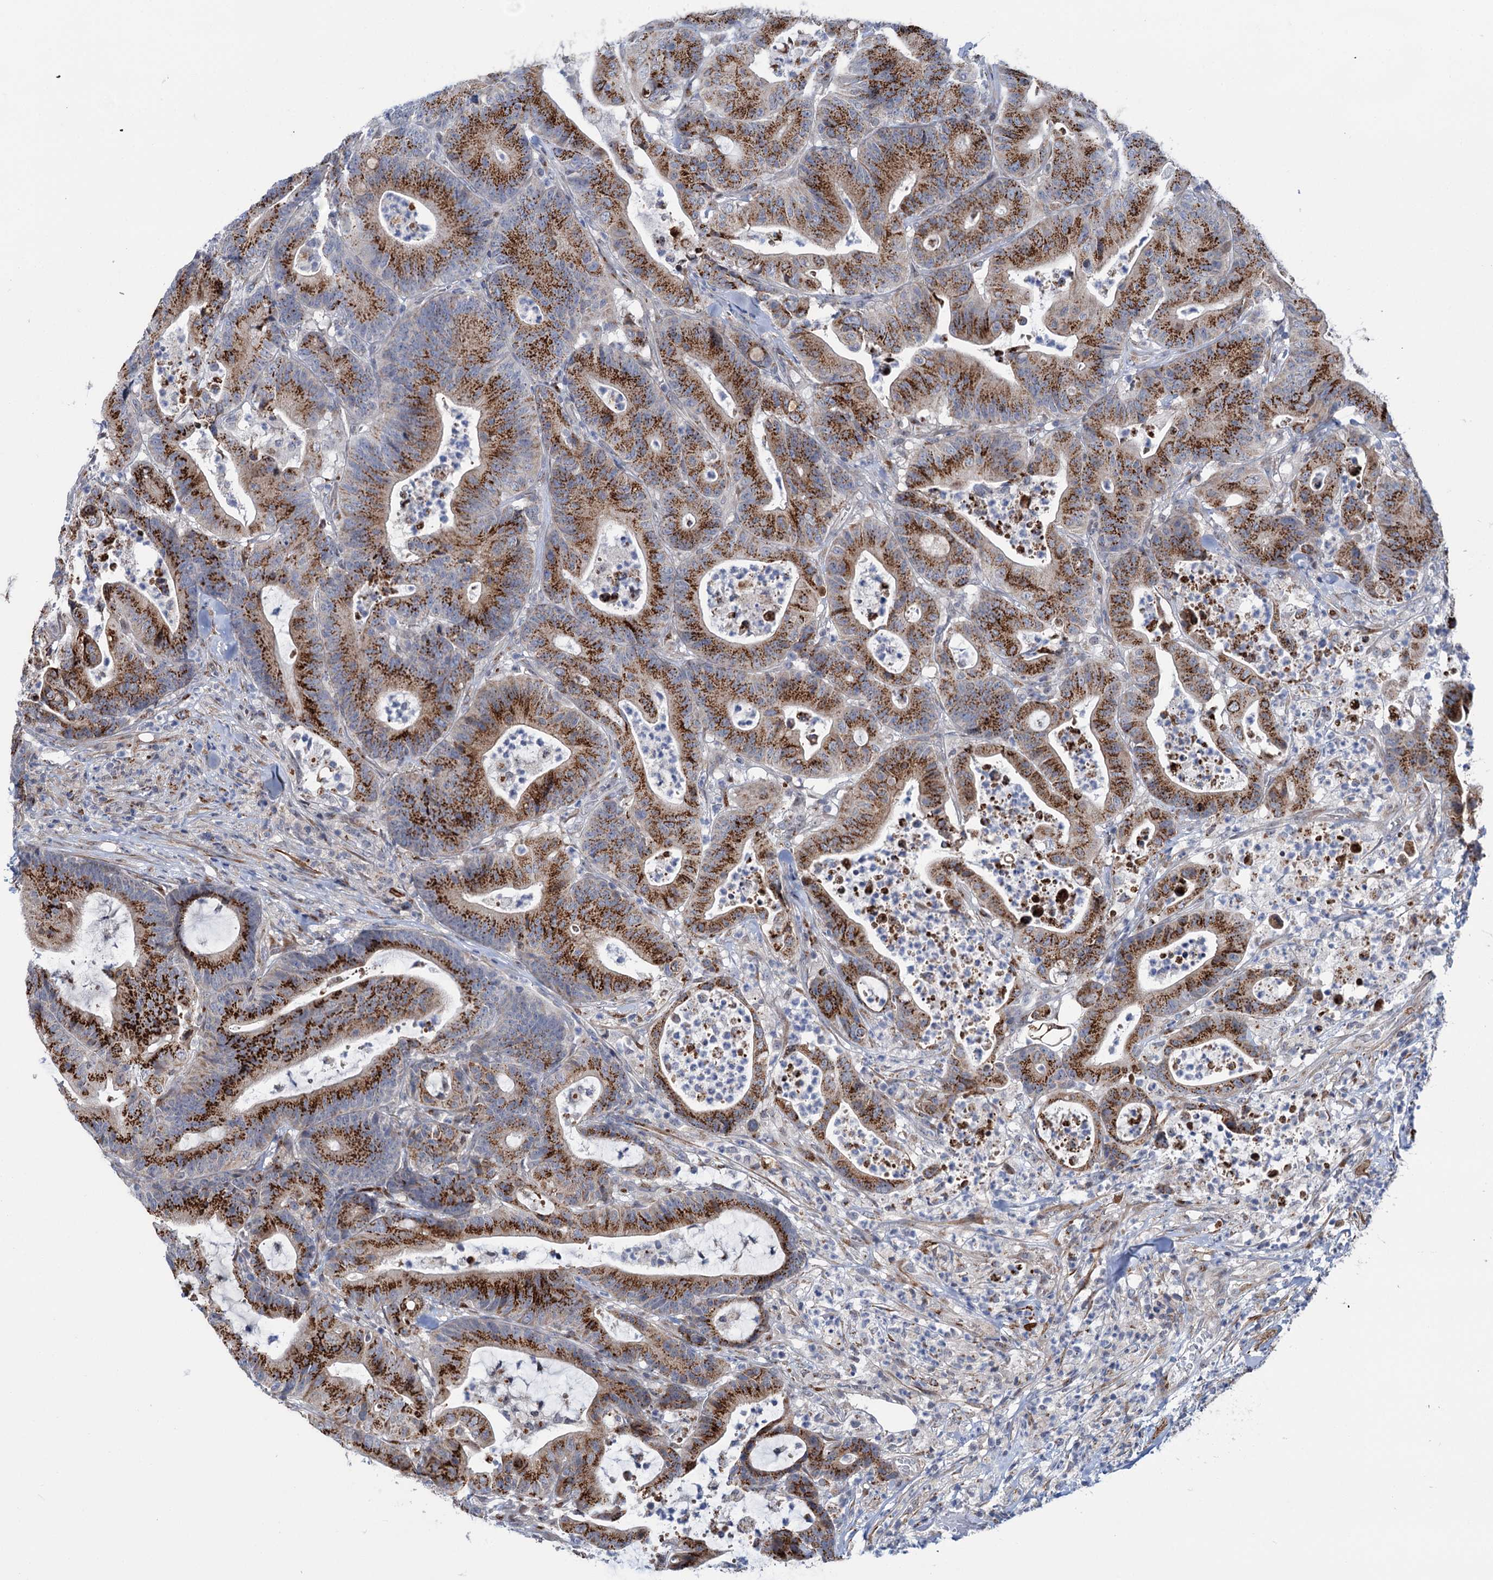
{"staining": {"intensity": "strong", "quantity": ">75%", "location": "cytoplasmic/membranous"}, "tissue": "colorectal cancer", "cell_type": "Tumor cells", "image_type": "cancer", "snomed": [{"axis": "morphology", "description": "Adenocarcinoma, NOS"}, {"axis": "topography", "description": "Colon"}], "caption": "The immunohistochemical stain labels strong cytoplasmic/membranous staining in tumor cells of colorectal adenocarcinoma tissue.", "gene": "ELP4", "patient": {"sex": "female", "age": 84}}